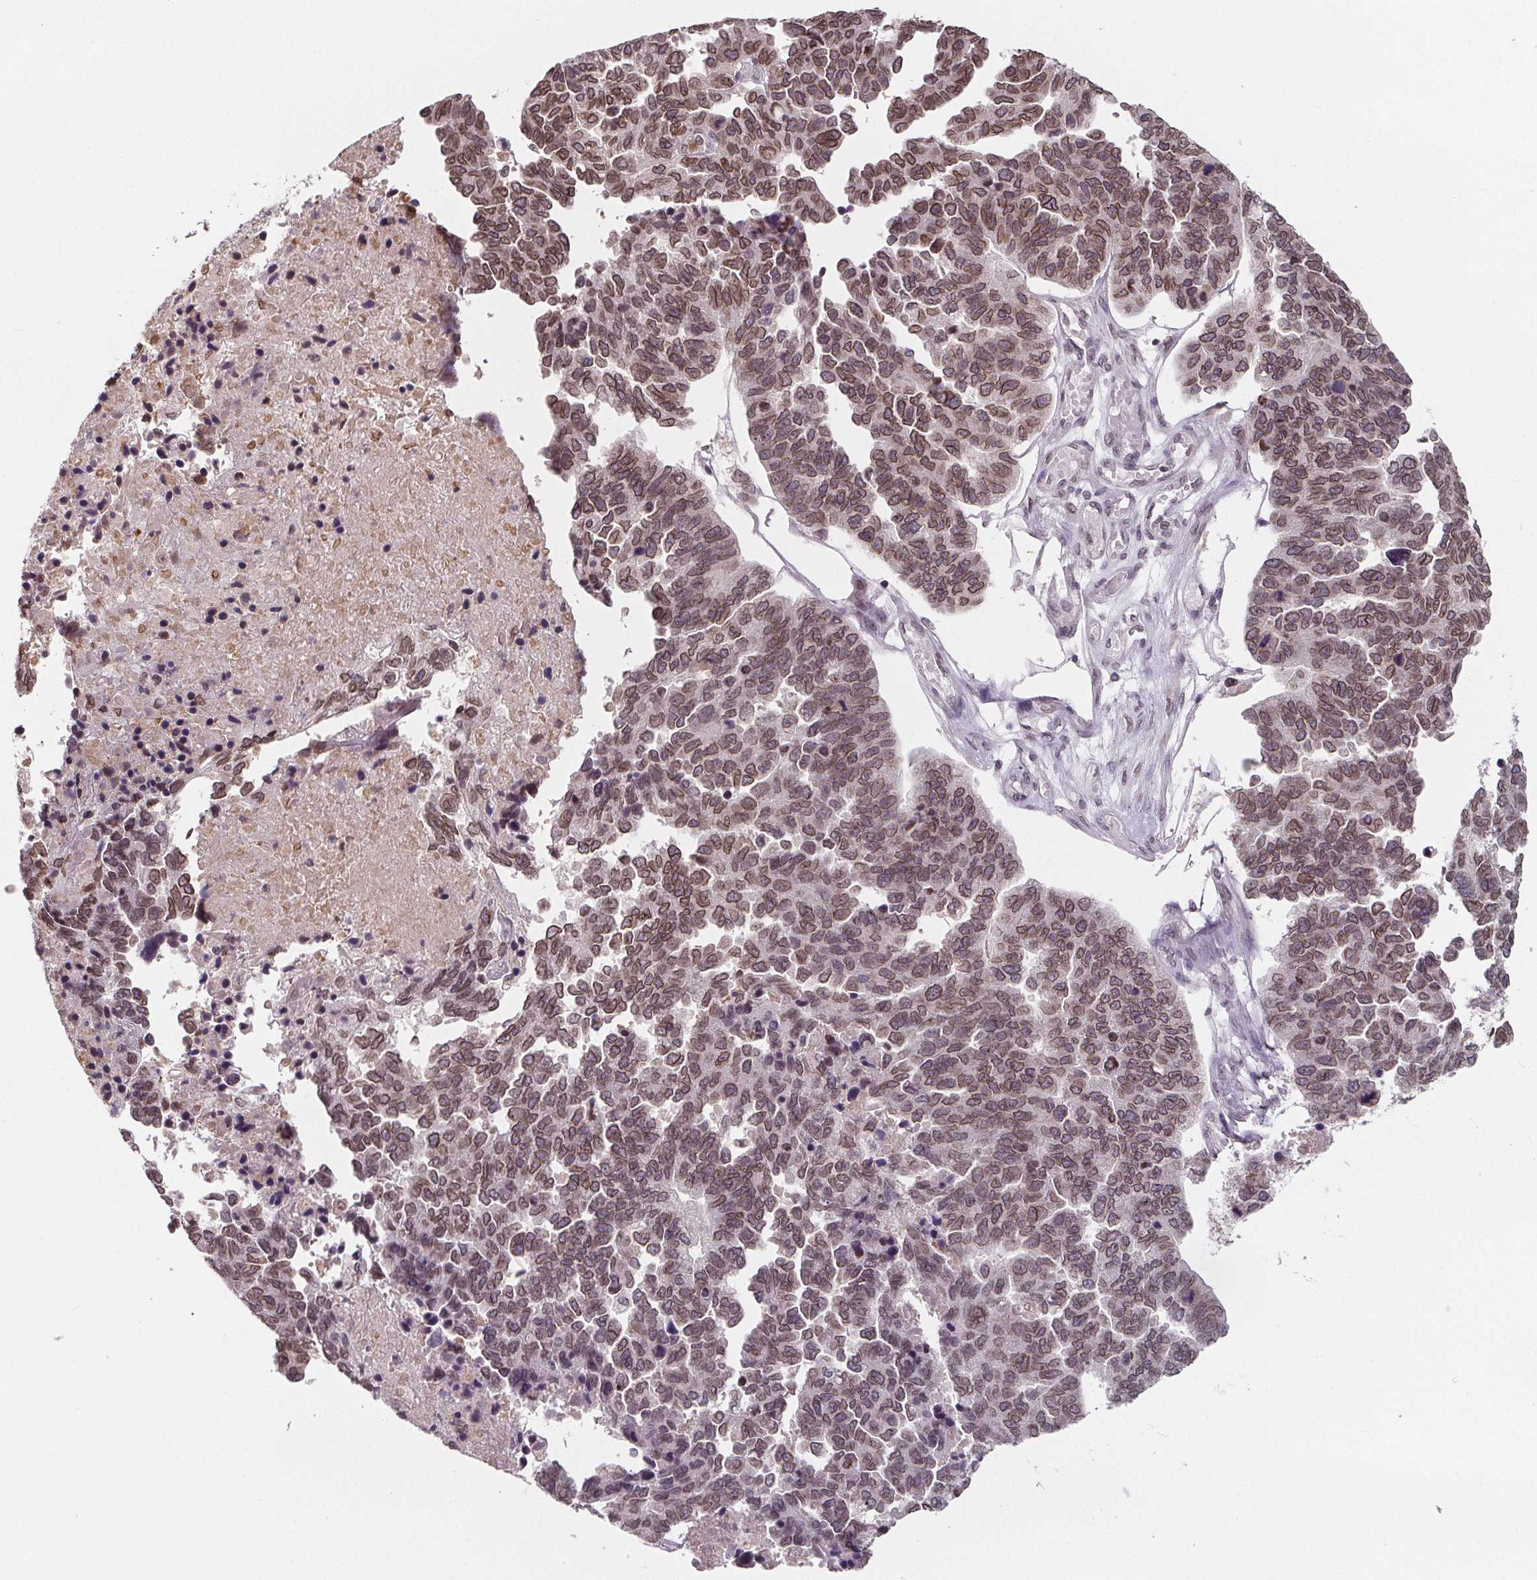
{"staining": {"intensity": "moderate", "quantity": ">75%", "location": "cytoplasmic/membranous,nuclear"}, "tissue": "ovarian cancer", "cell_type": "Tumor cells", "image_type": "cancer", "snomed": [{"axis": "morphology", "description": "Cystadenocarcinoma, serous, NOS"}, {"axis": "topography", "description": "Ovary"}], "caption": "Serous cystadenocarcinoma (ovarian) stained with a brown dye demonstrates moderate cytoplasmic/membranous and nuclear positive staining in approximately >75% of tumor cells.", "gene": "TTC39C", "patient": {"sex": "female", "age": 64}}